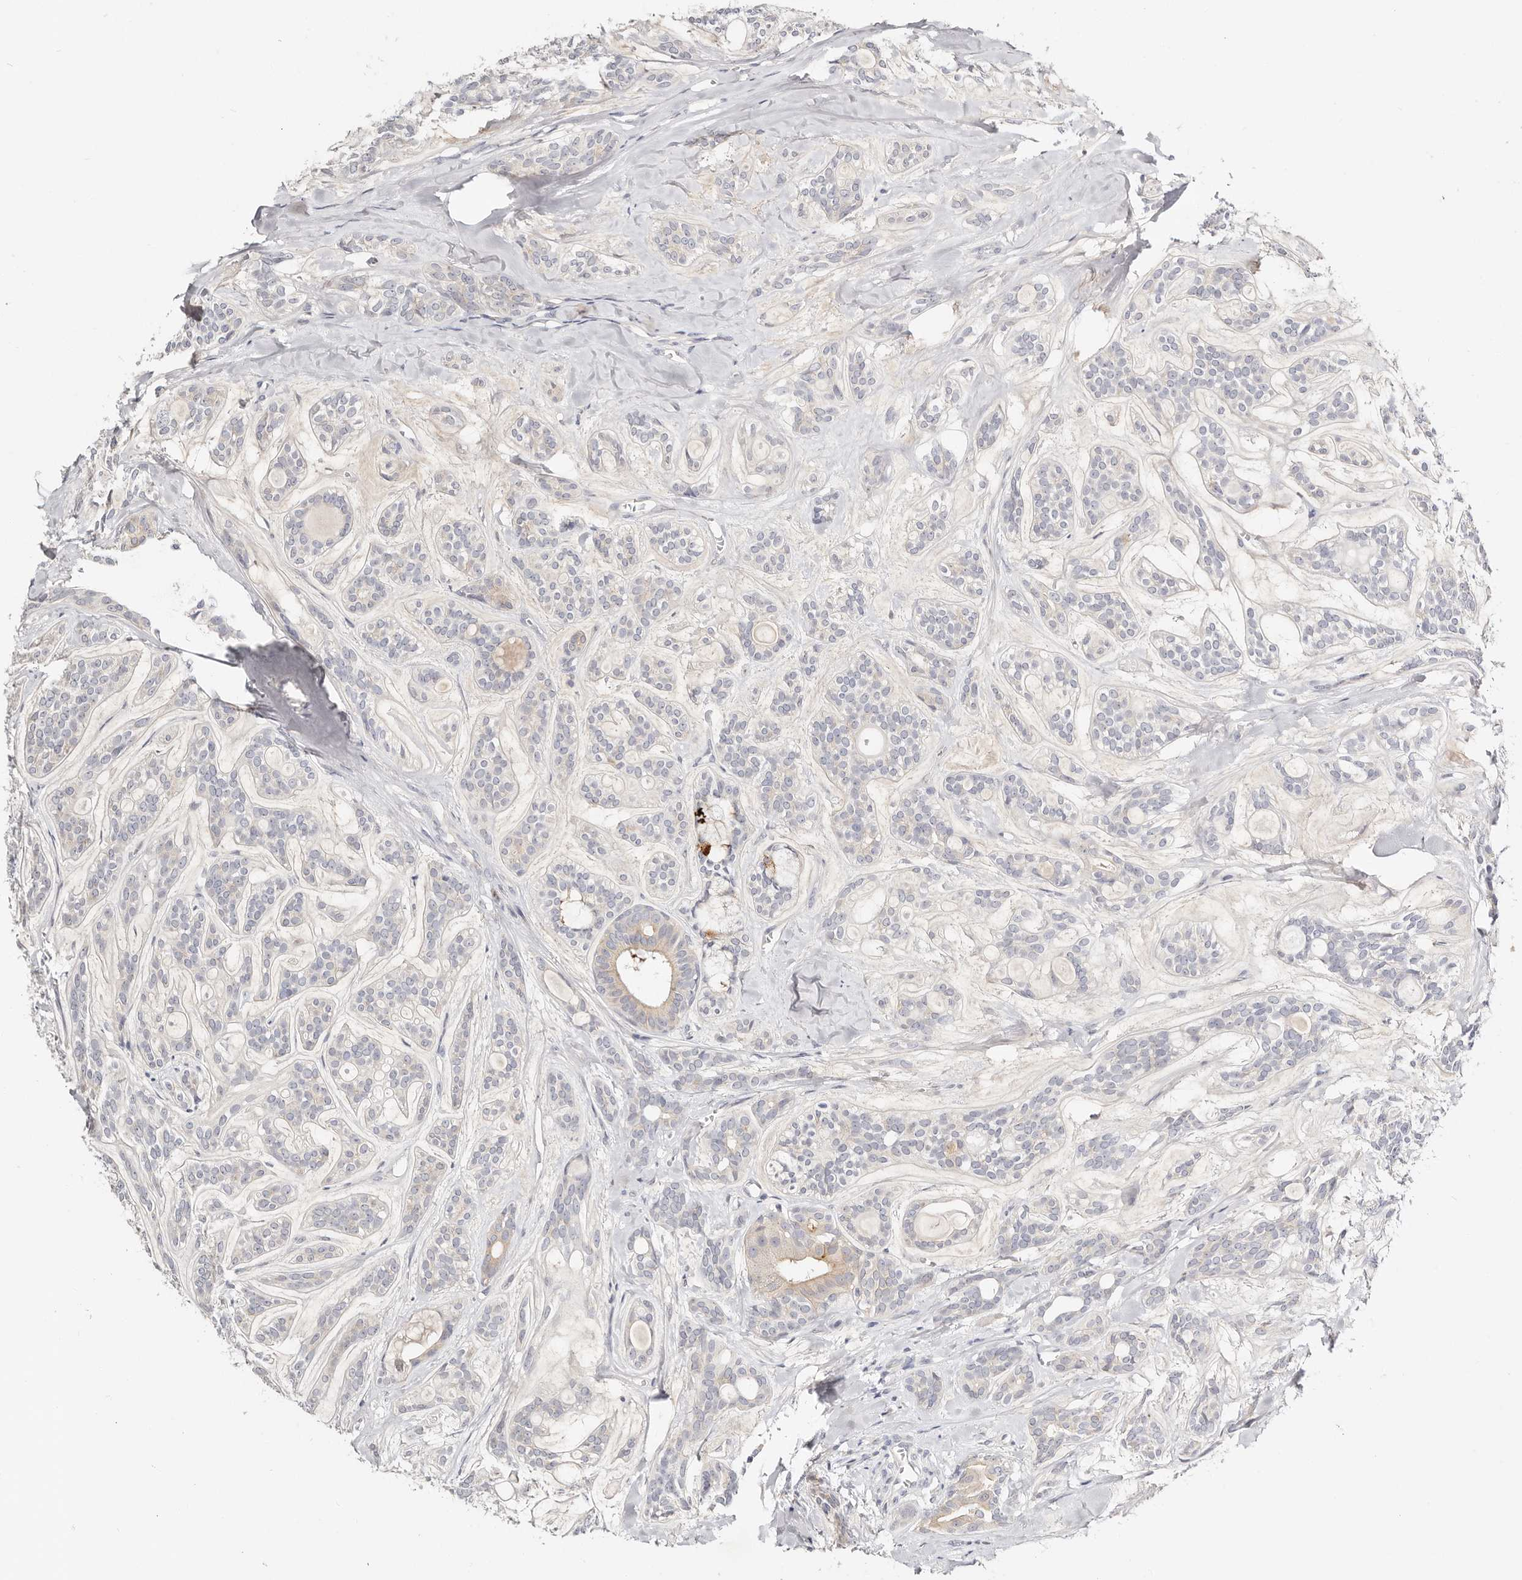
{"staining": {"intensity": "negative", "quantity": "none", "location": "none"}, "tissue": "head and neck cancer", "cell_type": "Tumor cells", "image_type": "cancer", "snomed": [{"axis": "morphology", "description": "Adenocarcinoma, NOS"}, {"axis": "topography", "description": "Head-Neck"}], "caption": "An immunohistochemistry (IHC) histopathology image of adenocarcinoma (head and neck) is shown. There is no staining in tumor cells of adenocarcinoma (head and neck). (DAB immunohistochemistry visualized using brightfield microscopy, high magnification).", "gene": "DNASE1", "patient": {"sex": "male", "age": 66}}